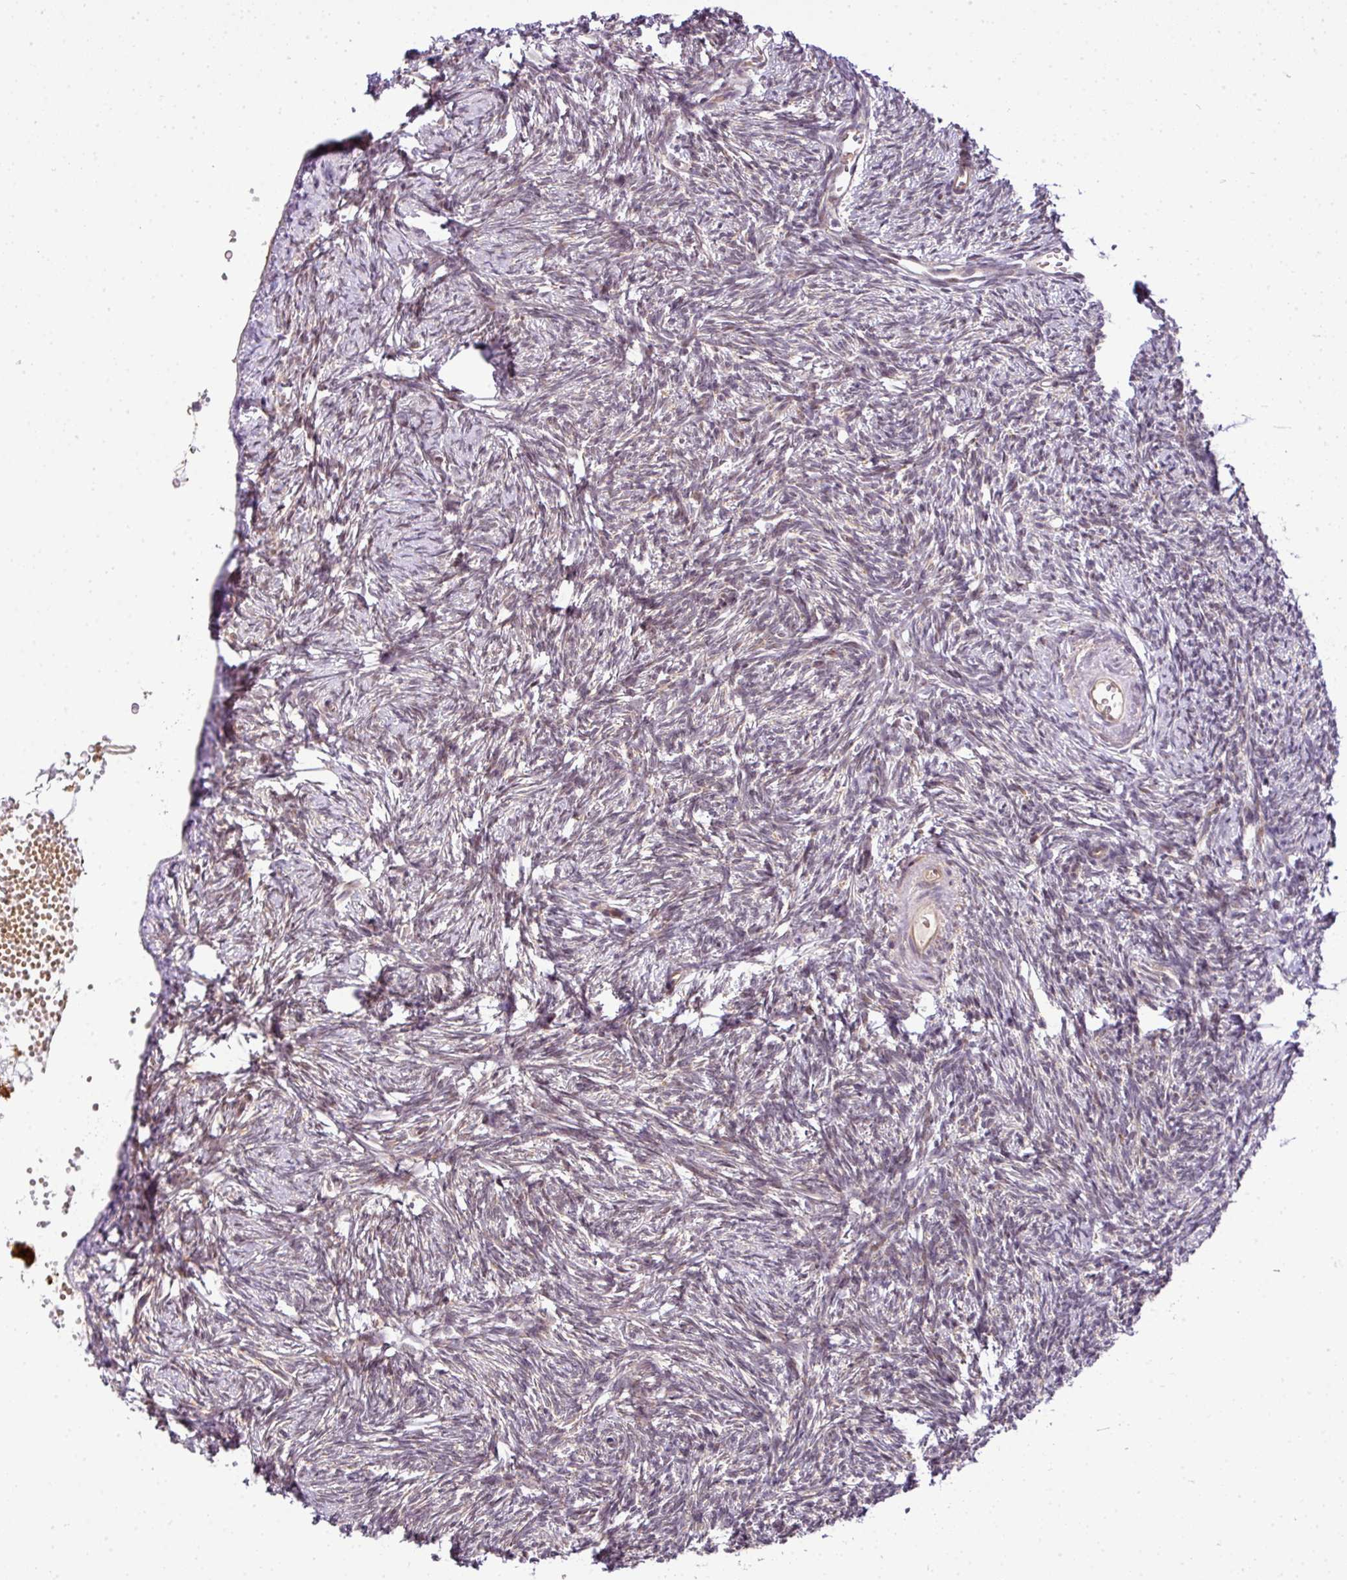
{"staining": {"intensity": "moderate", "quantity": ">75%", "location": "cytoplasmic/membranous,nuclear"}, "tissue": "ovary", "cell_type": "Follicle cells", "image_type": "normal", "snomed": [{"axis": "morphology", "description": "Normal tissue, NOS"}, {"axis": "topography", "description": "Ovary"}], "caption": "Approximately >75% of follicle cells in unremarkable ovary demonstrate moderate cytoplasmic/membranous,nuclear protein expression as visualized by brown immunohistochemical staining.", "gene": "C1orf226", "patient": {"sex": "female", "age": 51}}